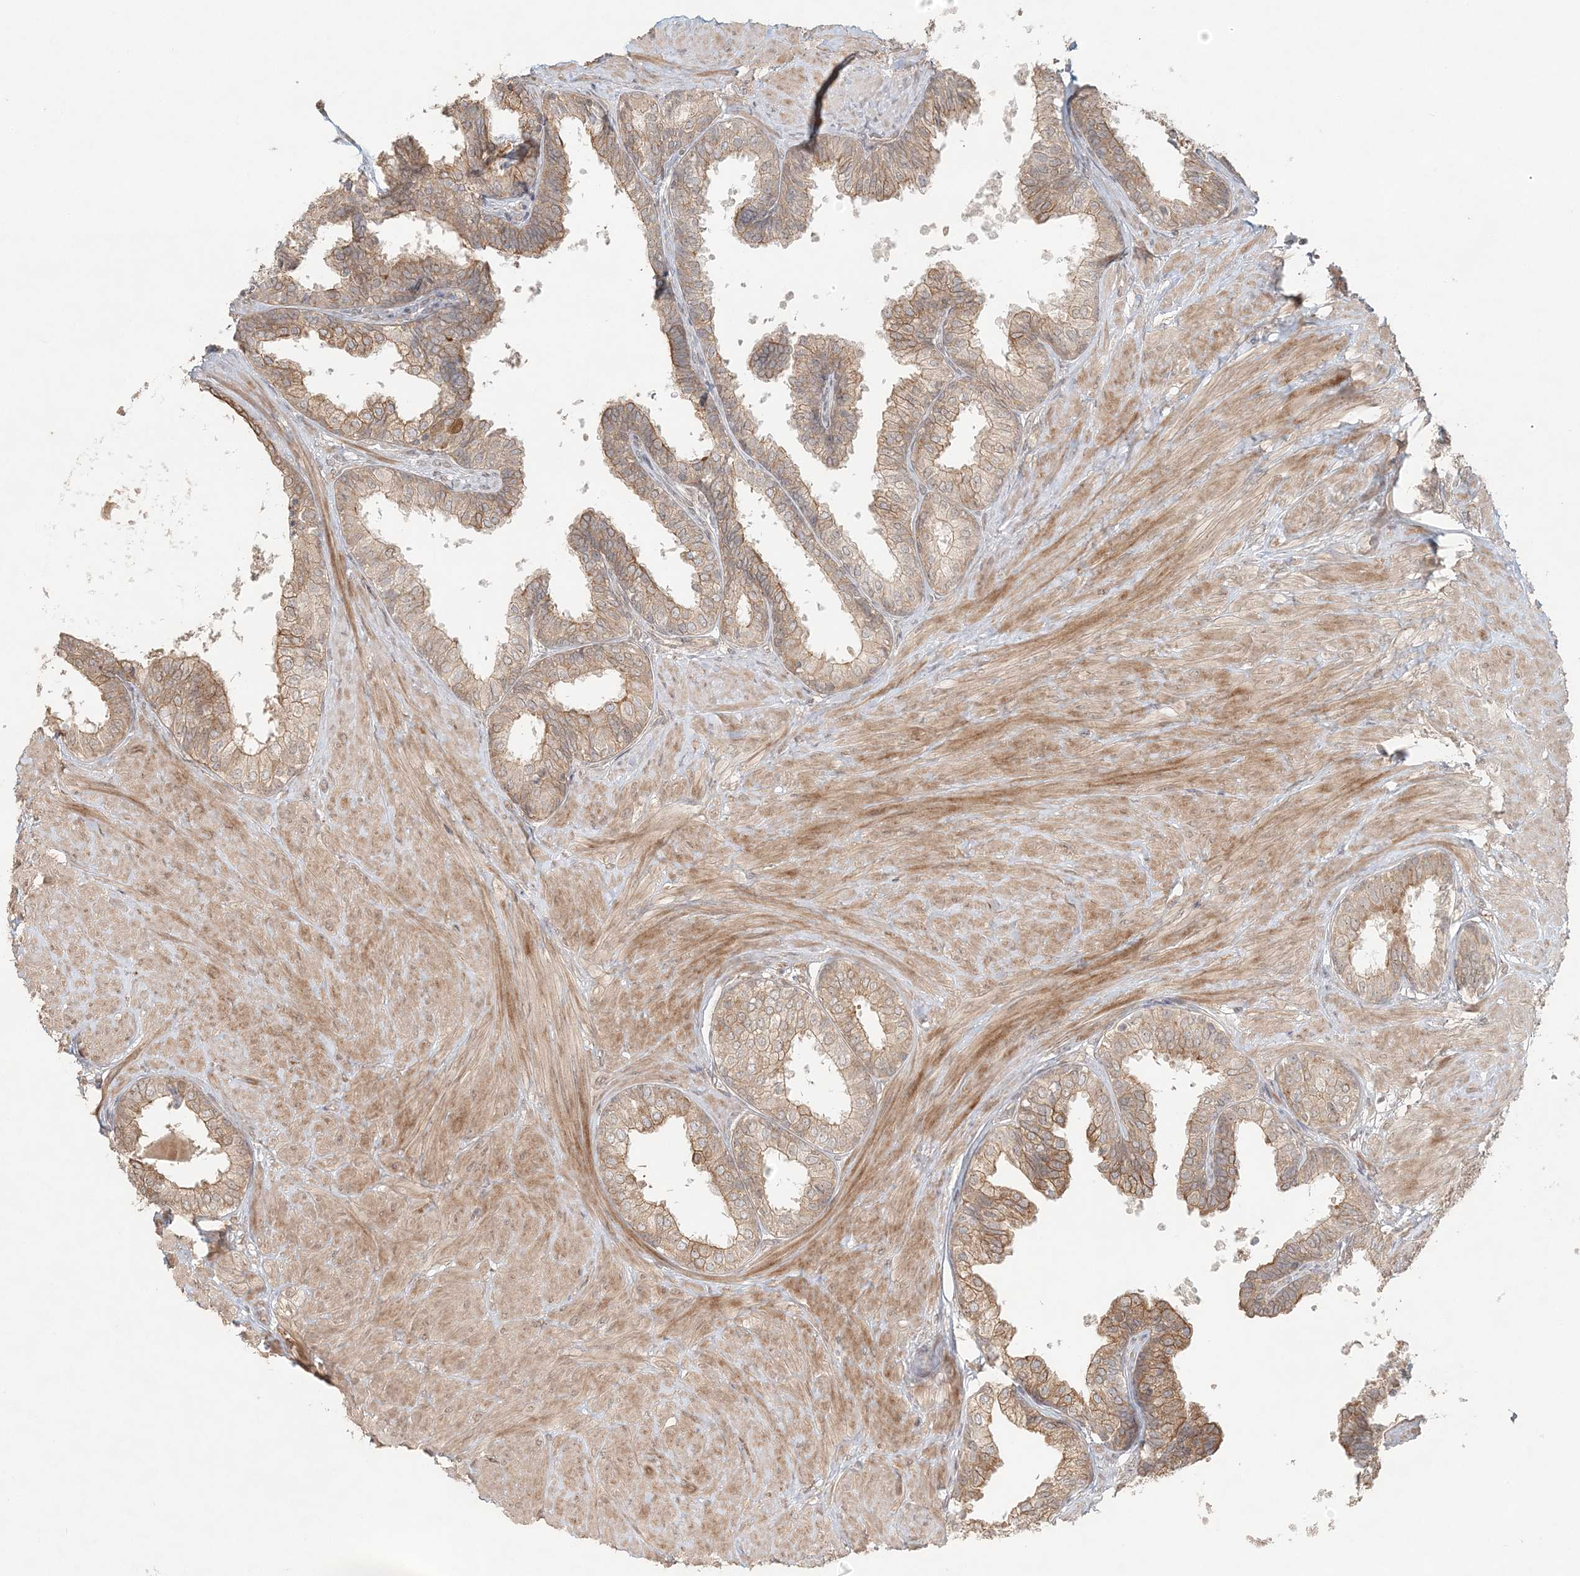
{"staining": {"intensity": "moderate", "quantity": ">75%", "location": "cytoplasmic/membranous"}, "tissue": "prostate", "cell_type": "Glandular cells", "image_type": "normal", "snomed": [{"axis": "morphology", "description": "Normal tissue, NOS"}, {"axis": "topography", "description": "Prostate"}], "caption": "Protein staining reveals moderate cytoplasmic/membranous expression in about >75% of glandular cells in normal prostate. The protein is stained brown, and the nuclei are stained in blue (DAB IHC with brightfield microscopy, high magnification).", "gene": "KIAA0232", "patient": {"sex": "male", "age": 48}}